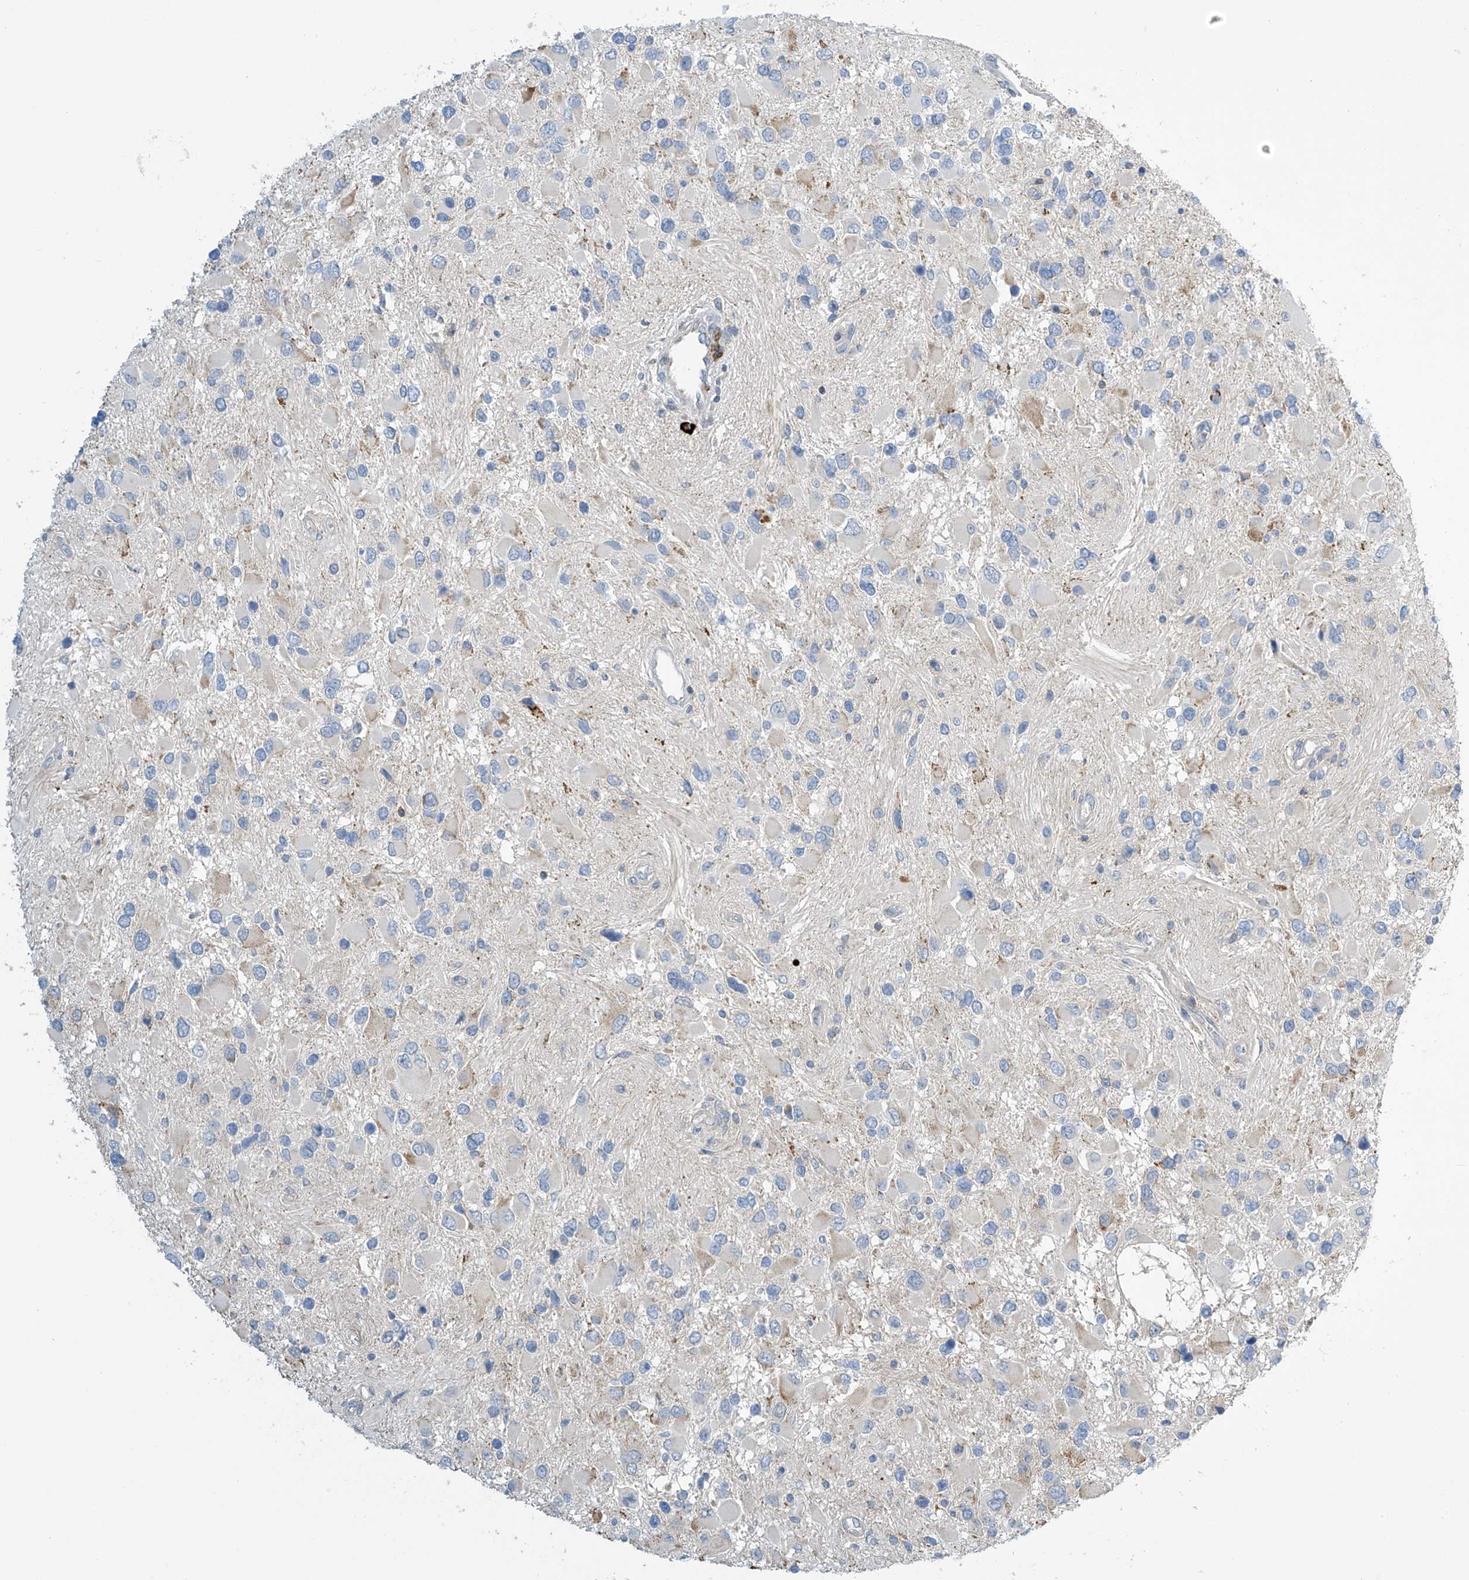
{"staining": {"intensity": "negative", "quantity": "none", "location": "none"}, "tissue": "glioma", "cell_type": "Tumor cells", "image_type": "cancer", "snomed": [{"axis": "morphology", "description": "Glioma, malignant, High grade"}, {"axis": "topography", "description": "Brain"}], "caption": "This is an immunohistochemistry image of human glioma. There is no expression in tumor cells.", "gene": "IBA57", "patient": {"sex": "male", "age": 53}}